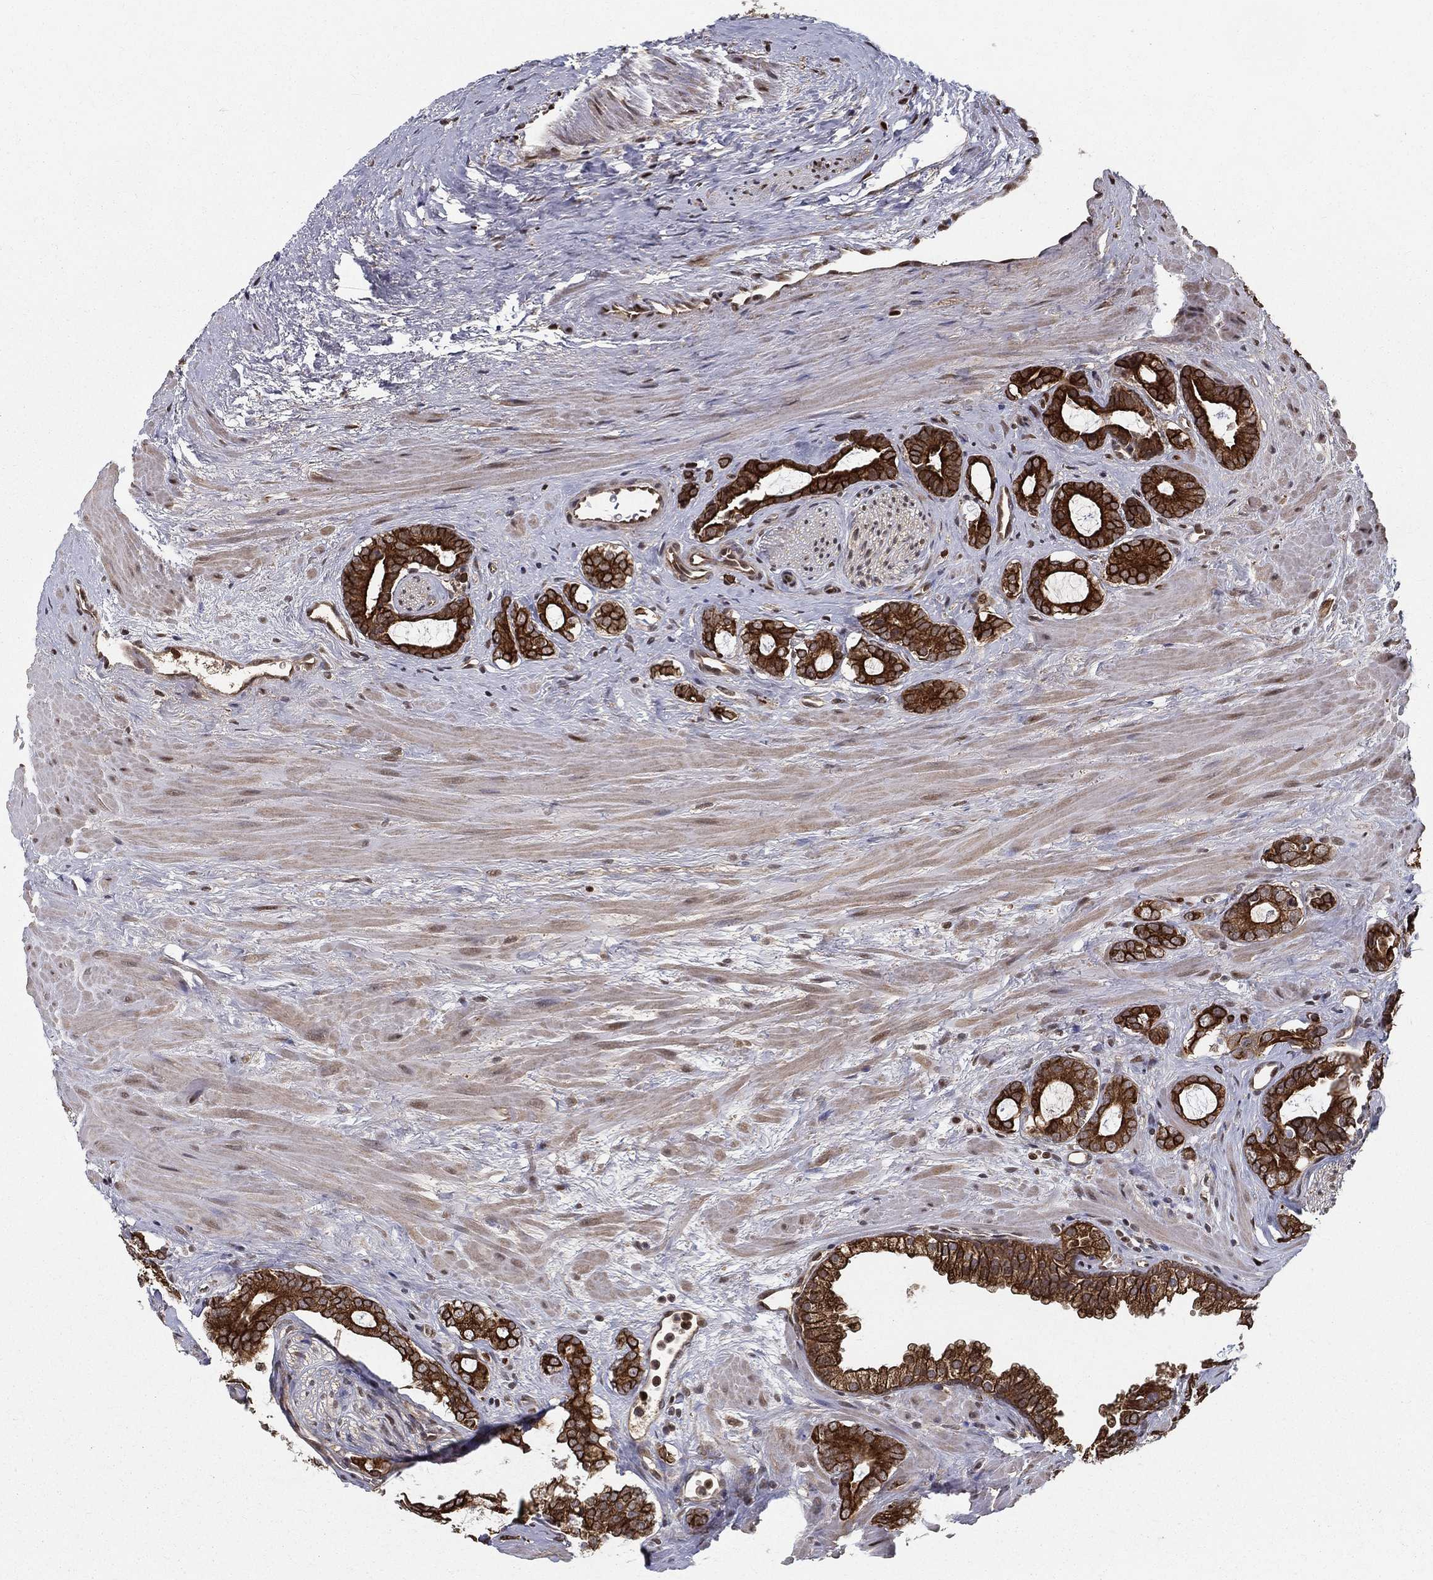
{"staining": {"intensity": "strong", "quantity": ">75%", "location": "cytoplasmic/membranous"}, "tissue": "prostate cancer", "cell_type": "Tumor cells", "image_type": "cancer", "snomed": [{"axis": "morphology", "description": "Adenocarcinoma, NOS"}, {"axis": "topography", "description": "Prostate"}], "caption": "Protein analysis of prostate adenocarcinoma tissue exhibits strong cytoplasmic/membranous expression in approximately >75% of tumor cells. (DAB = brown stain, brightfield microscopy at high magnification).", "gene": "SLC6A6", "patient": {"sex": "male", "age": 55}}